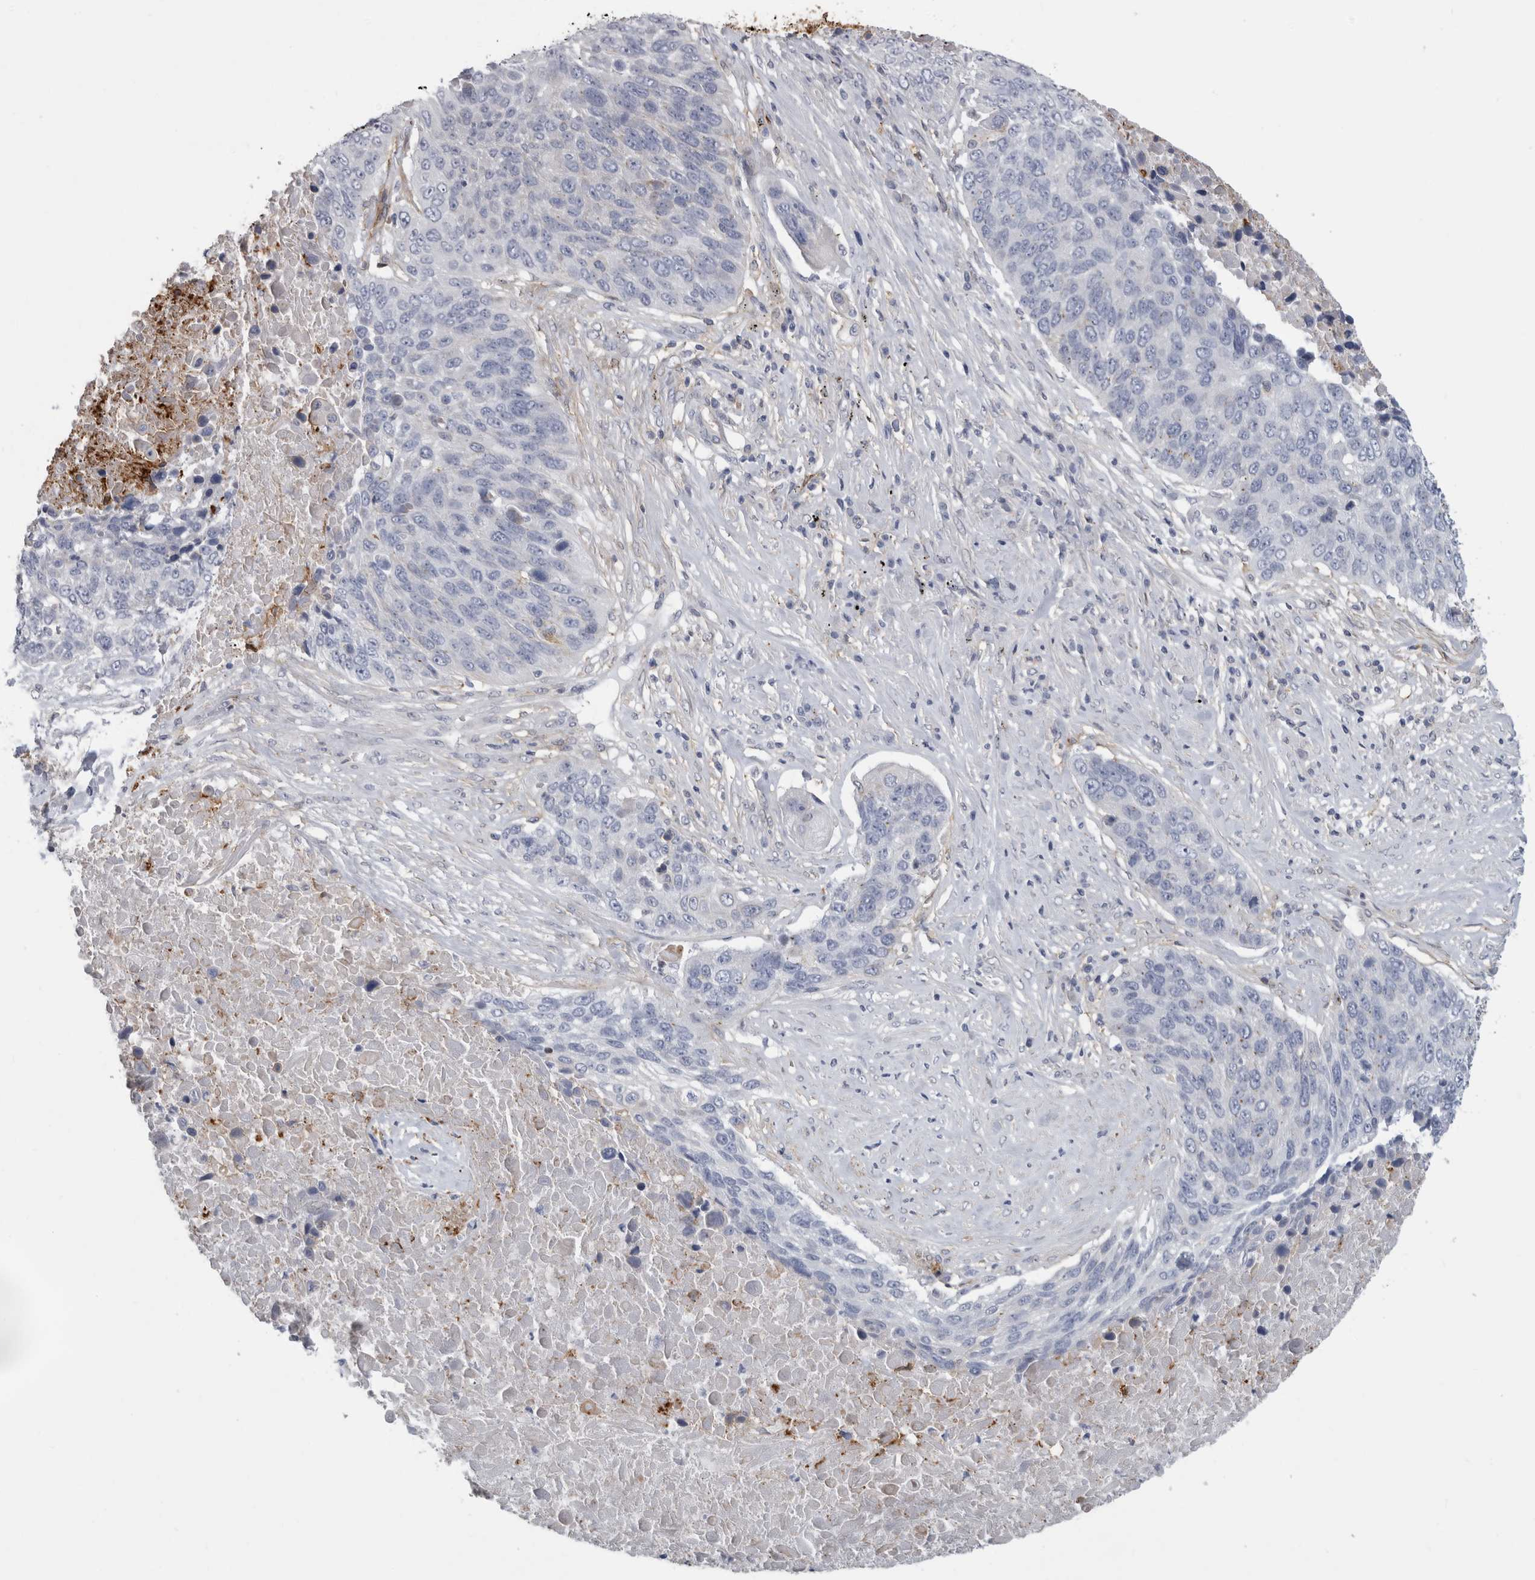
{"staining": {"intensity": "negative", "quantity": "none", "location": "none"}, "tissue": "lung cancer", "cell_type": "Tumor cells", "image_type": "cancer", "snomed": [{"axis": "morphology", "description": "Squamous cell carcinoma, NOS"}, {"axis": "topography", "description": "Lung"}], "caption": "IHC of human squamous cell carcinoma (lung) demonstrates no staining in tumor cells.", "gene": "DNAJC24", "patient": {"sex": "male", "age": 66}}